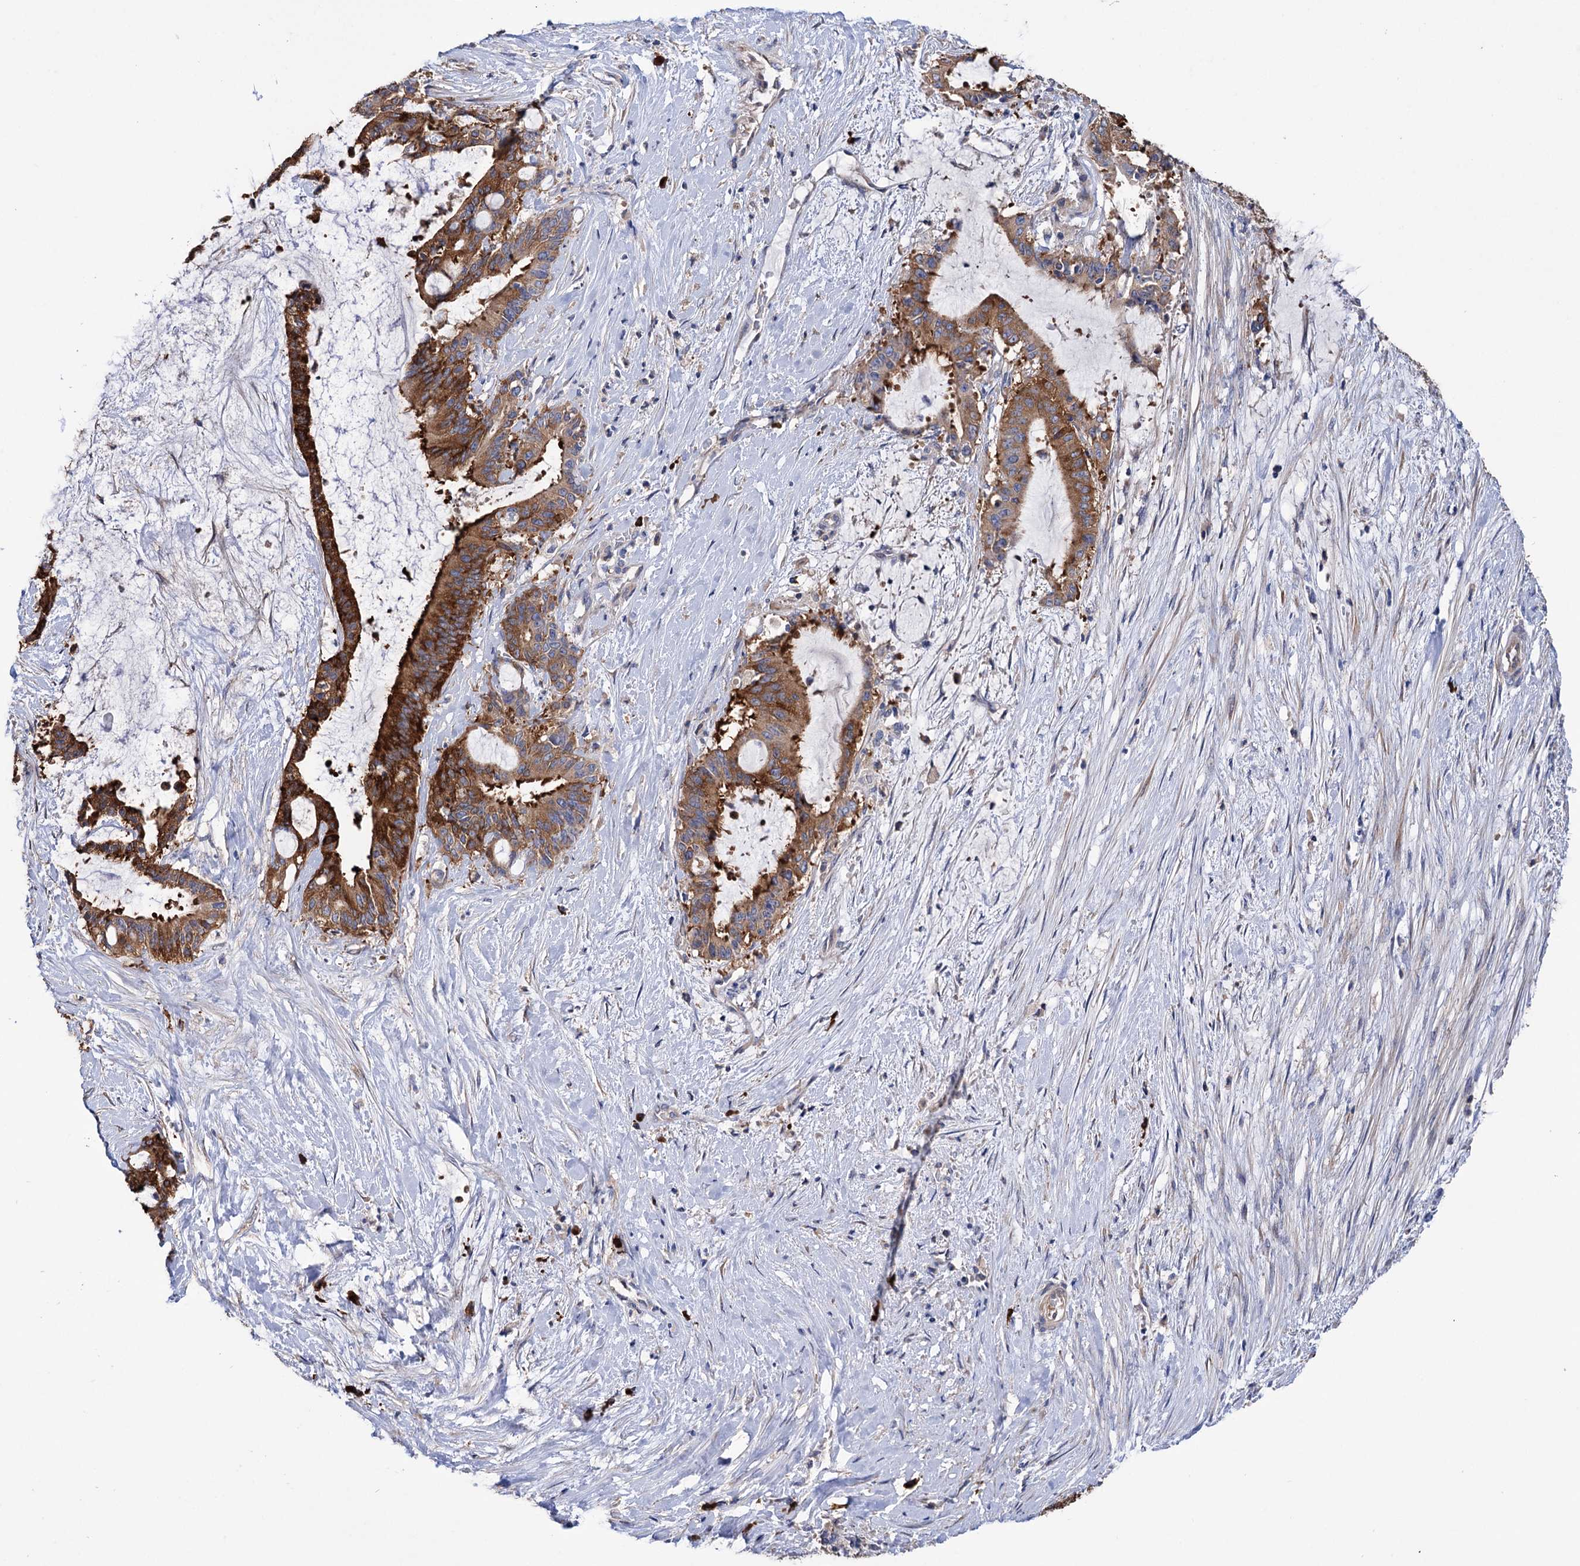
{"staining": {"intensity": "strong", "quantity": ">75%", "location": "cytoplasmic/membranous"}, "tissue": "liver cancer", "cell_type": "Tumor cells", "image_type": "cancer", "snomed": [{"axis": "morphology", "description": "Normal tissue, NOS"}, {"axis": "morphology", "description": "Cholangiocarcinoma"}, {"axis": "topography", "description": "Liver"}, {"axis": "topography", "description": "Peripheral nerve tissue"}], "caption": "Strong cytoplasmic/membranous protein expression is seen in approximately >75% of tumor cells in liver cancer.", "gene": "BBS4", "patient": {"sex": "female", "age": 73}}